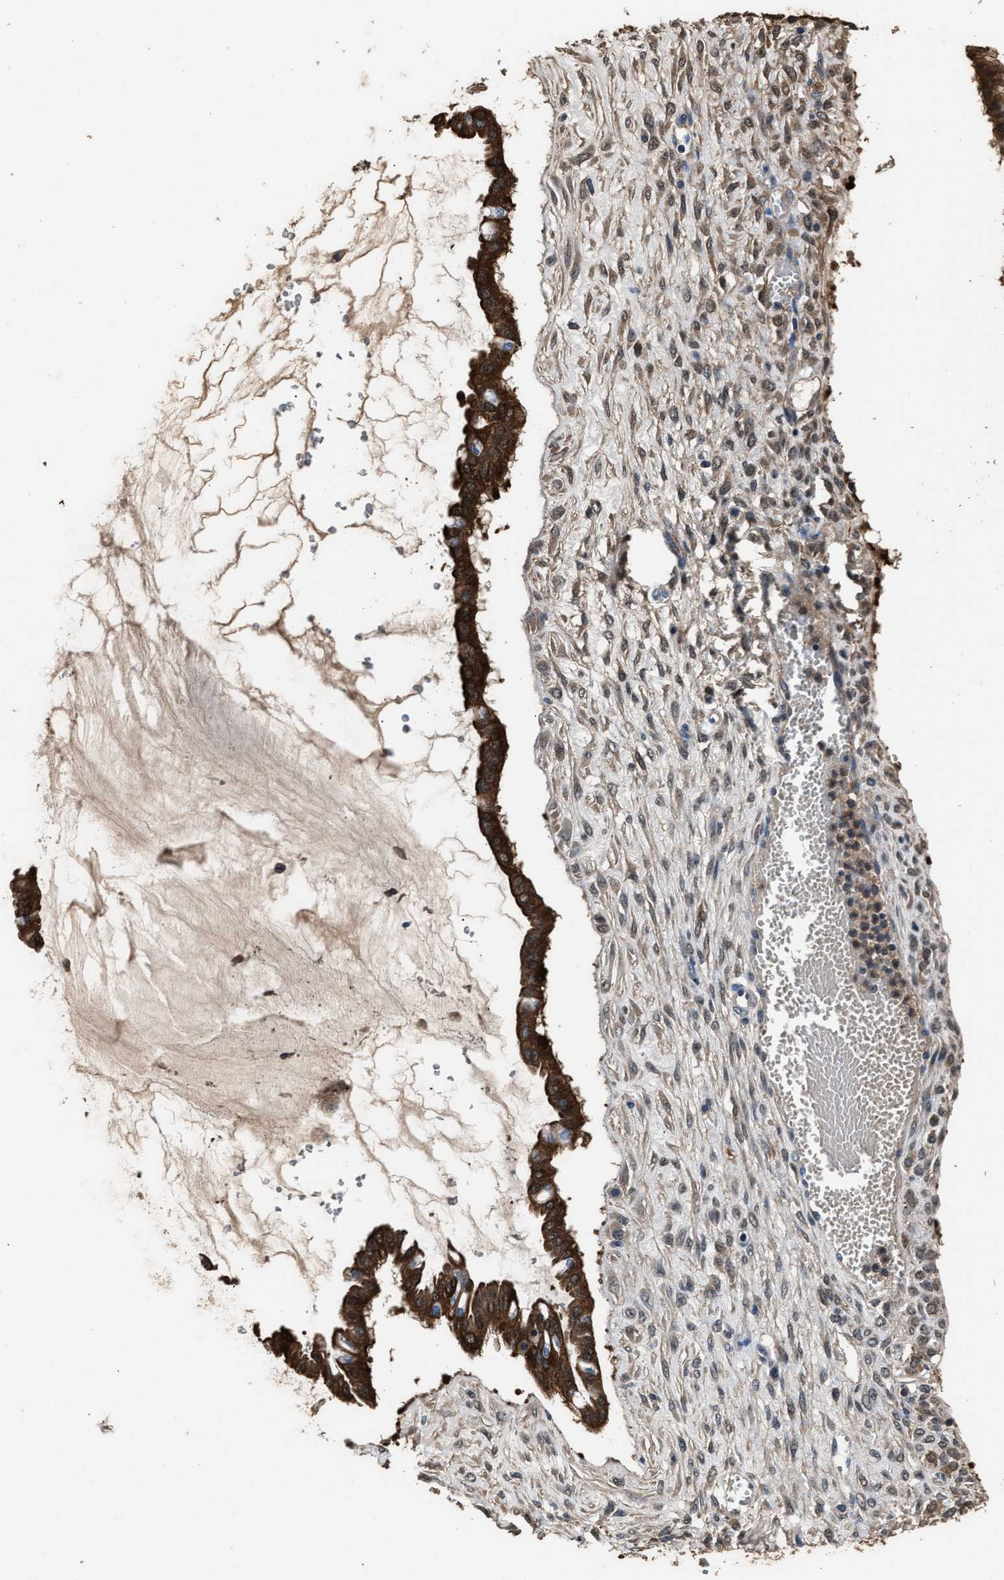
{"staining": {"intensity": "strong", "quantity": ">75%", "location": "cytoplasmic/membranous"}, "tissue": "ovarian cancer", "cell_type": "Tumor cells", "image_type": "cancer", "snomed": [{"axis": "morphology", "description": "Cystadenocarcinoma, mucinous, NOS"}, {"axis": "topography", "description": "Ovary"}], "caption": "Immunohistochemistry (DAB) staining of human ovarian cancer shows strong cytoplasmic/membranous protein positivity in about >75% of tumor cells.", "gene": "GSTP1", "patient": {"sex": "female", "age": 73}}